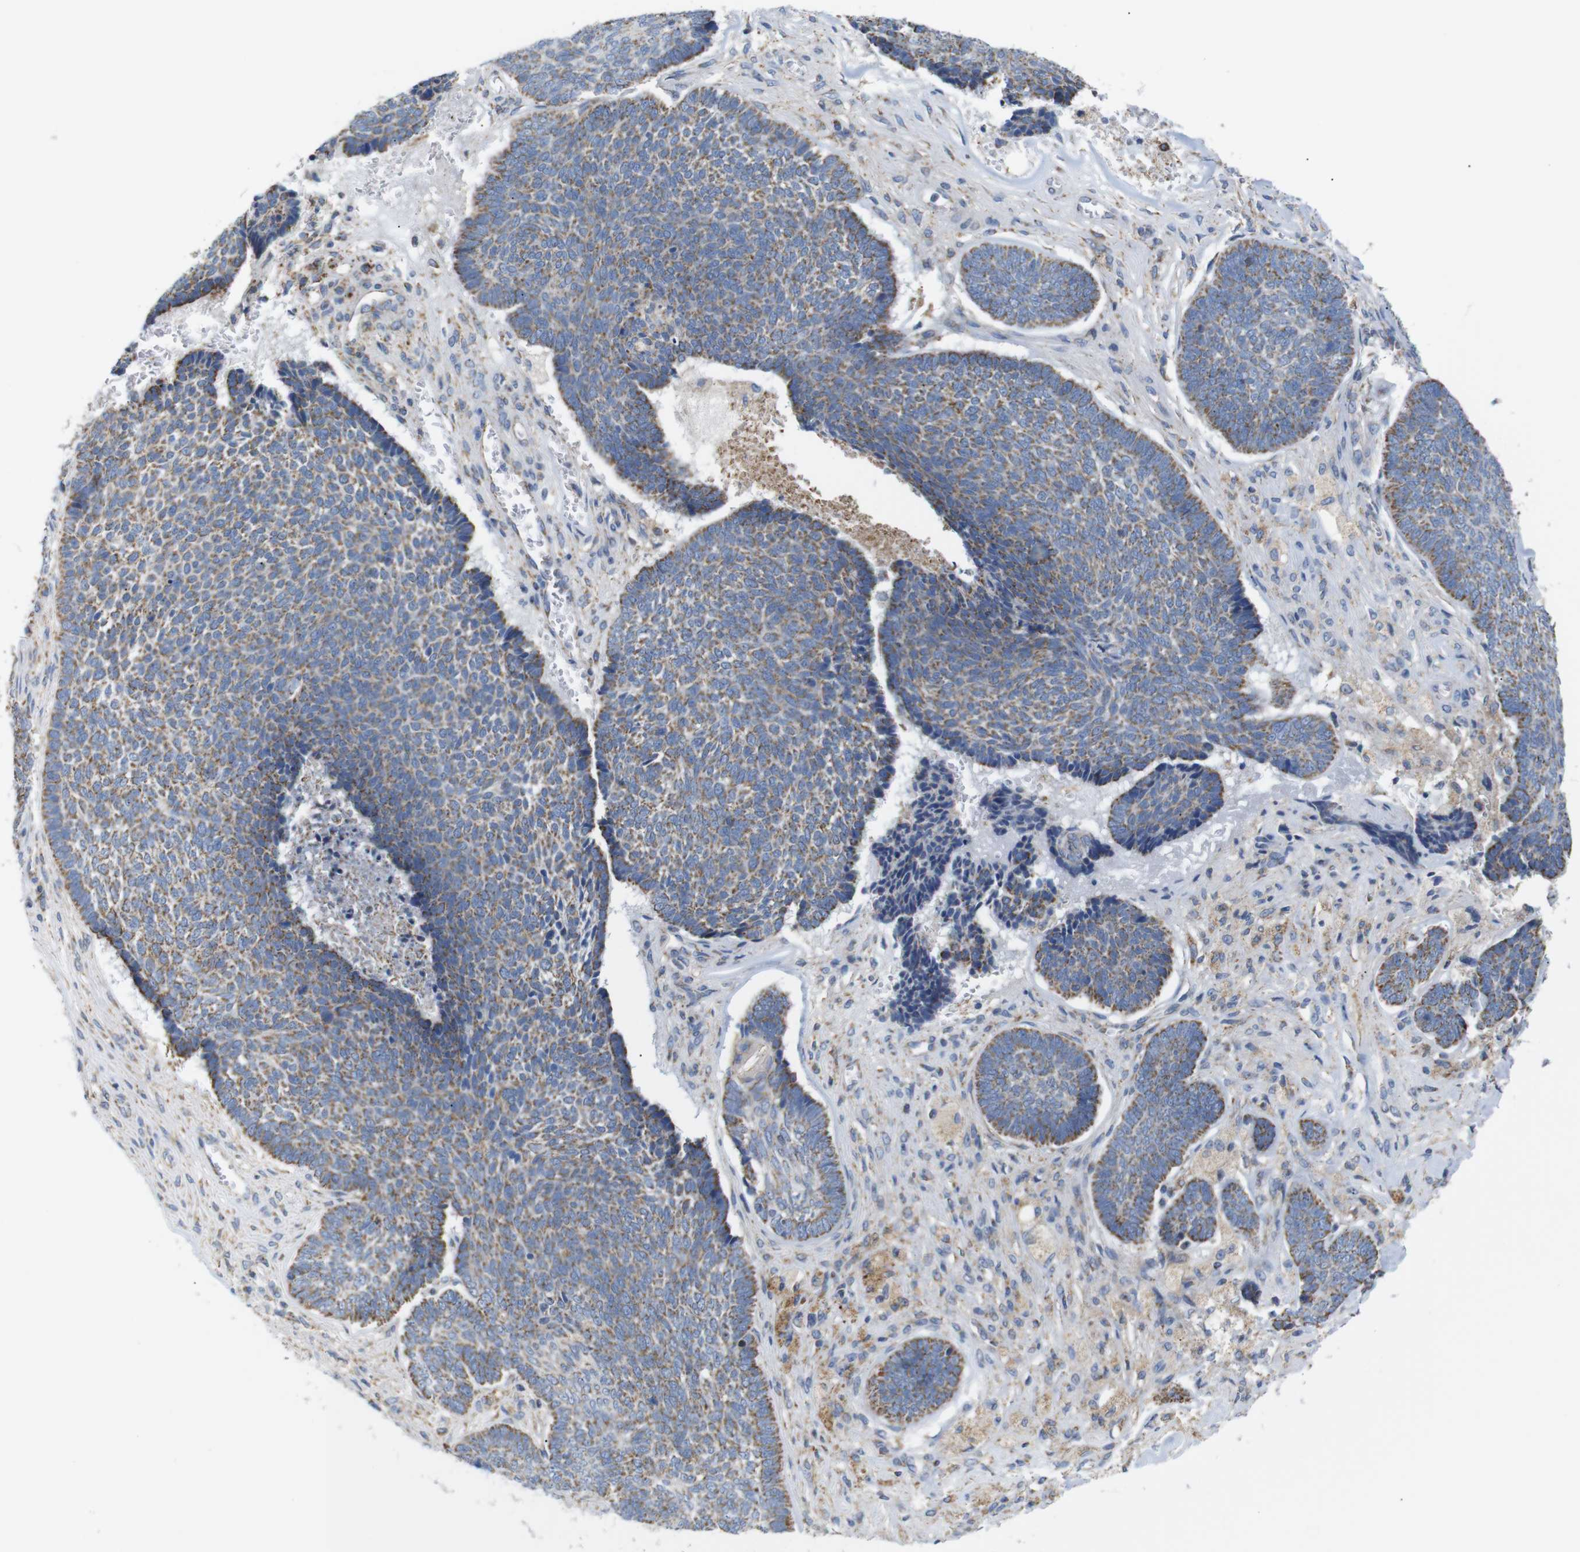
{"staining": {"intensity": "moderate", "quantity": ">75%", "location": "cytoplasmic/membranous"}, "tissue": "skin cancer", "cell_type": "Tumor cells", "image_type": "cancer", "snomed": [{"axis": "morphology", "description": "Basal cell carcinoma"}, {"axis": "topography", "description": "Skin"}], "caption": "Moderate cytoplasmic/membranous staining for a protein is seen in approximately >75% of tumor cells of skin cancer (basal cell carcinoma) using immunohistochemistry.", "gene": "FAM171B", "patient": {"sex": "male", "age": 84}}